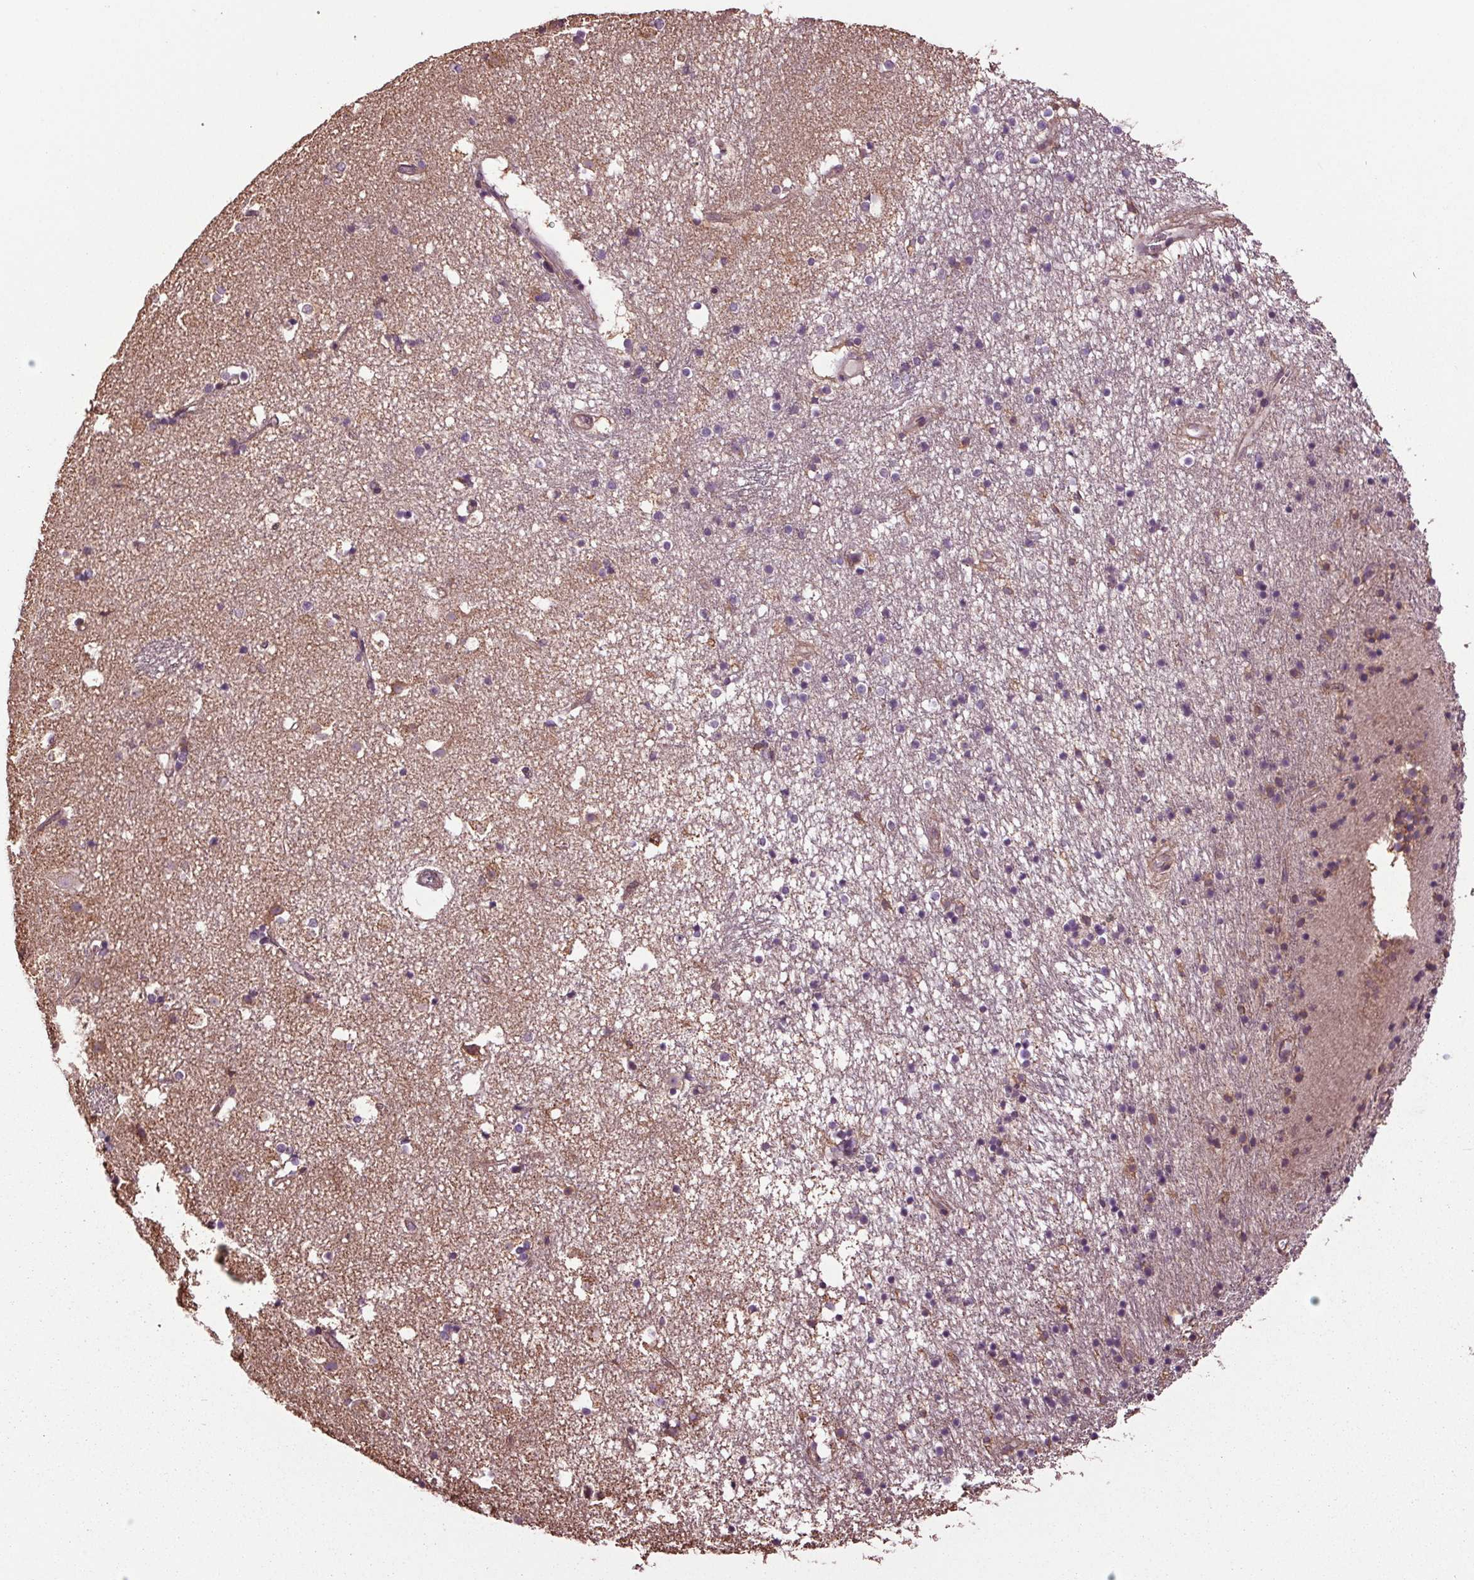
{"staining": {"intensity": "weak", "quantity": "<25%", "location": "cytoplasmic/membranous"}, "tissue": "caudate", "cell_type": "Glial cells", "image_type": "normal", "snomed": [{"axis": "morphology", "description": "Normal tissue, NOS"}, {"axis": "topography", "description": "Lateral ventricle wall"}], "caption": "Glial cells are negative for brown protein staining in normal caudate. (Brightfield microscopy of DAB IHC at high magnification).", "gene": "RNPEP", "patient": {"sex": "female", "age": 71}}